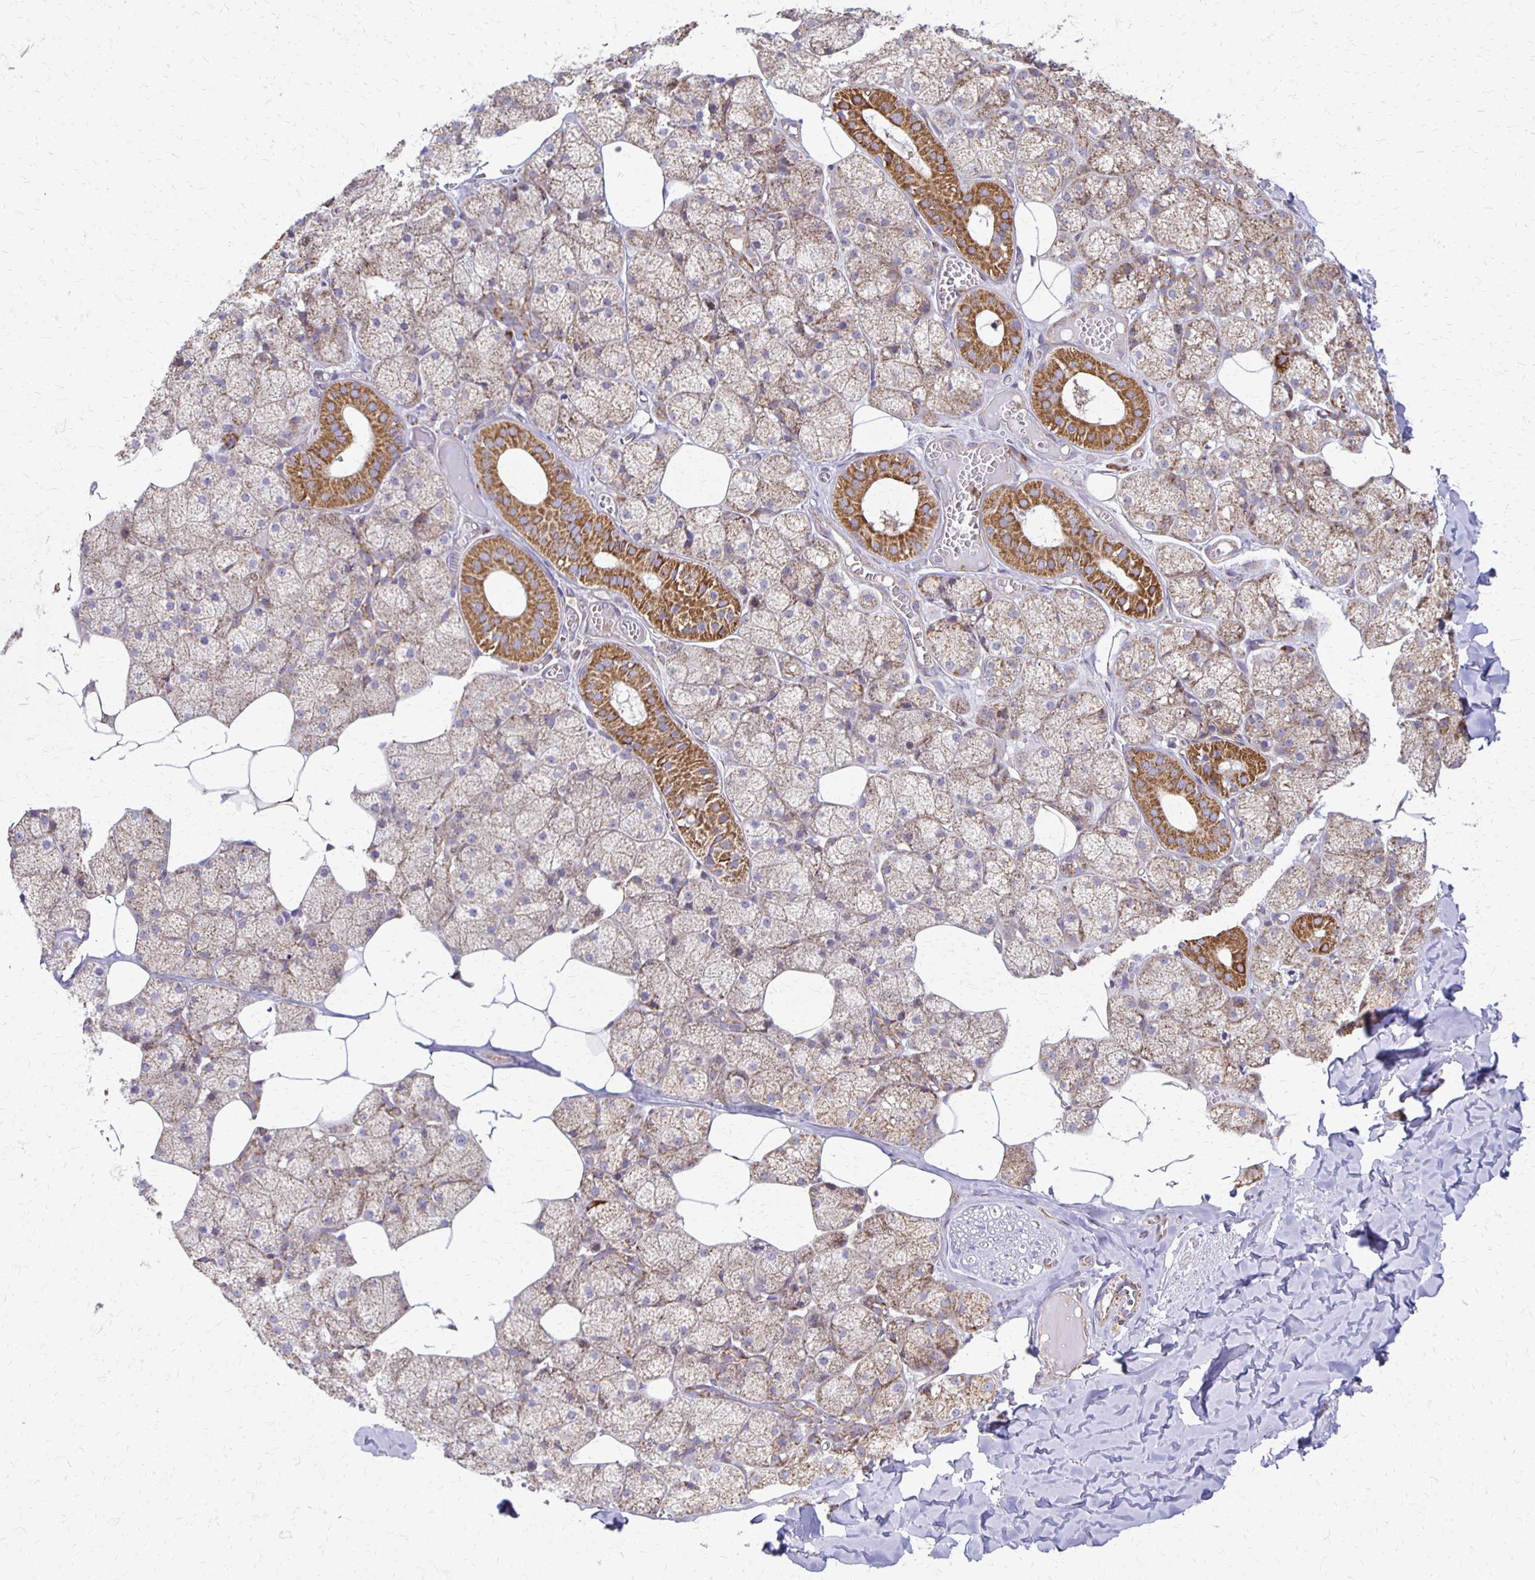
{"staining": {"intensity": "moderate", "quantity": "<25%", "location": "cytoplasmic/membranous"}, "tissue": "salivary gland", "cell_type": "Glandular cells", "image_type": "normal", "snomed": [{"axis": "morphology", "description": "Normal tissue, NOS"}, {"axis": "topography", "description": "Salivary gland"}, {"axis": "topography", "description": "Peripheral nerve tissue"}], "caption": "An image of human salivary gland stained for a protein displays moderate cytoplasmic/membranous brown staining in glandular cells.", "gene": "EIF4EBP2", "patient": {"sex": "male", "age": 38}}